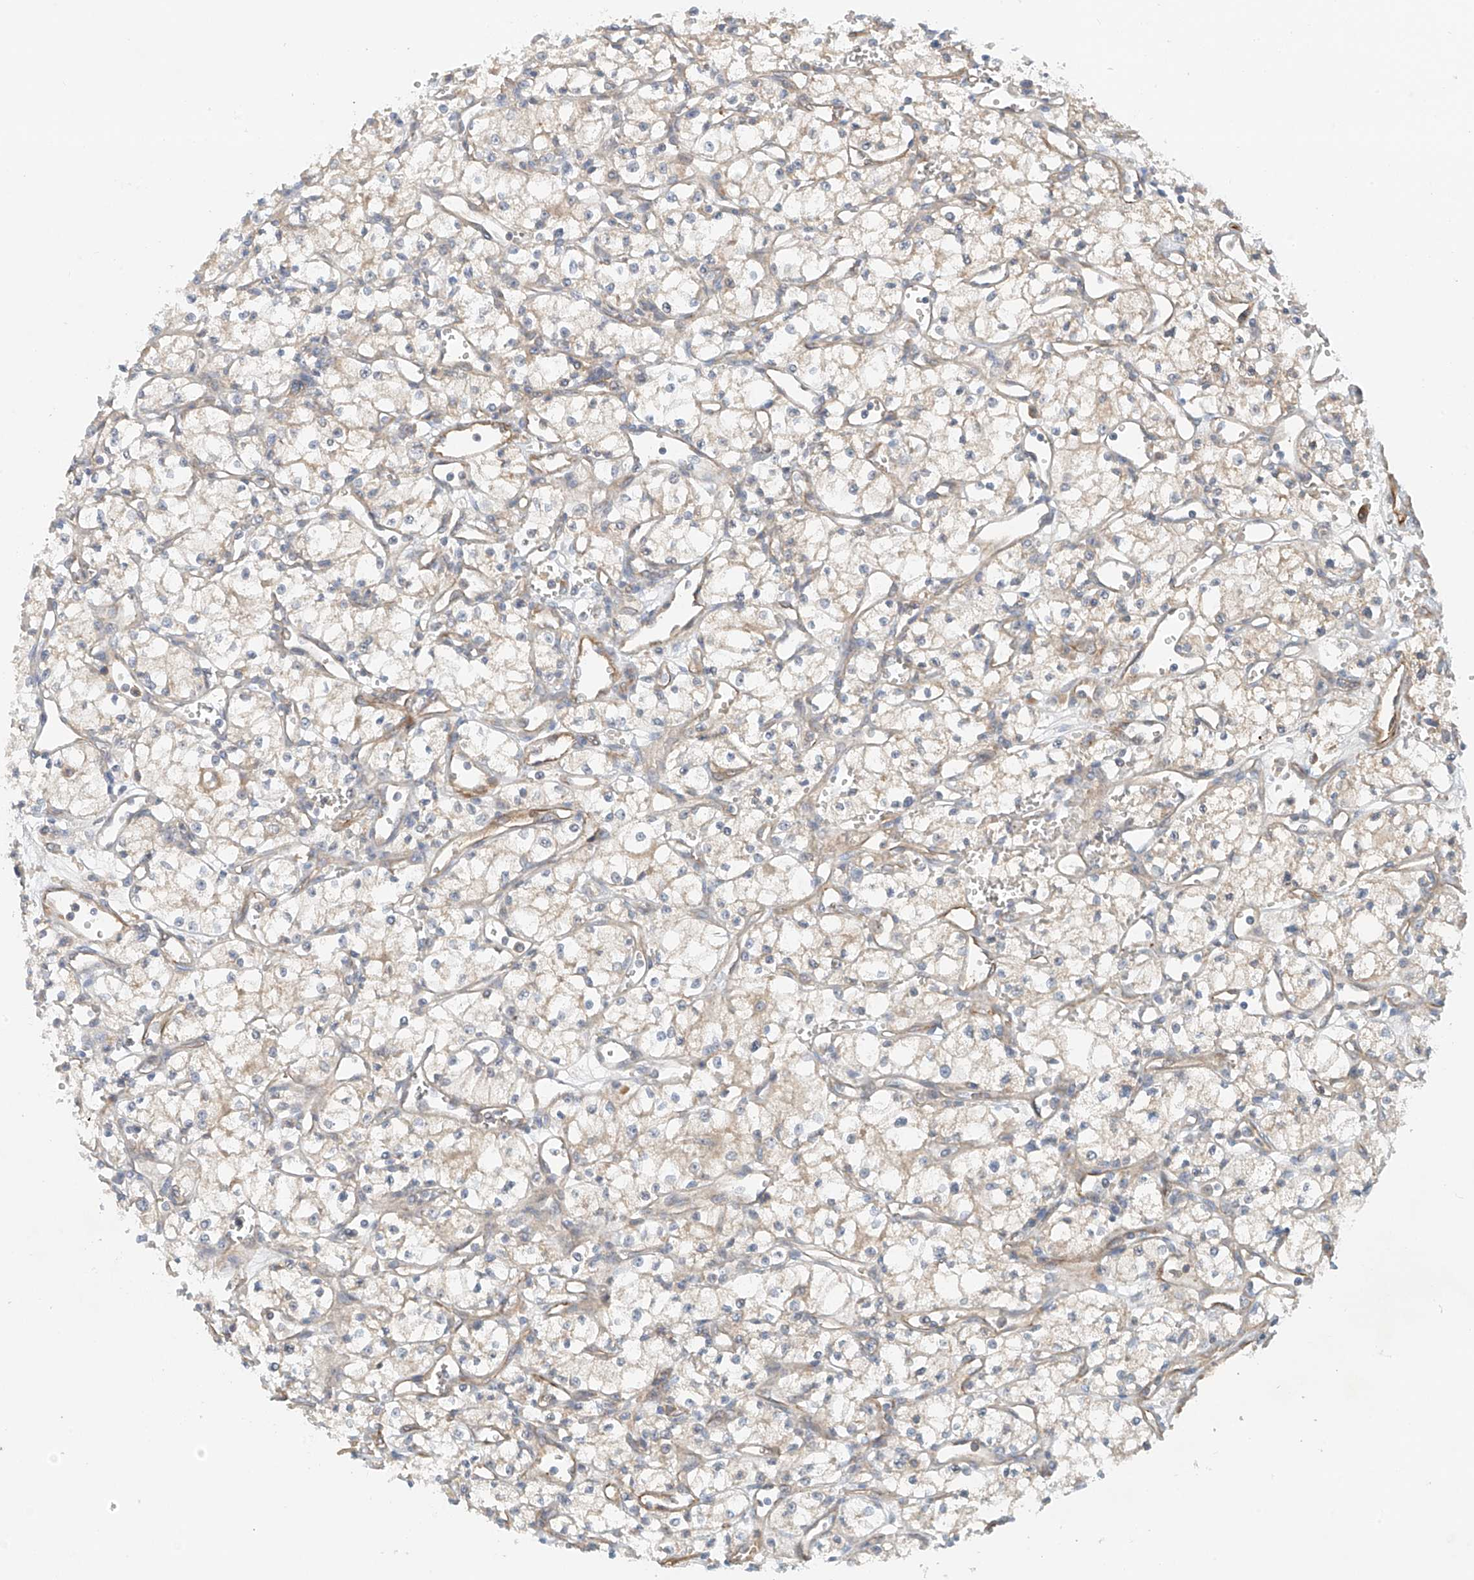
{"staining": {"intensity": "negative", "quantity": "none", "location": "none"}, "tissue": "renal cancer", "cell_type": "Tumor cells", "image_type": "cancer", "snomed": [{"axis": "morphology", "description": "Adenocarcinoma, NOS"}, {"axis": "topography", "description": "Kidney"}], "caption": "The micrograph exhibits no significant staining in tumor cells of renal cancer (adenocarcinoma).", "gene": "LYRM9", "patient": {"sex": "male", "age": 59}}